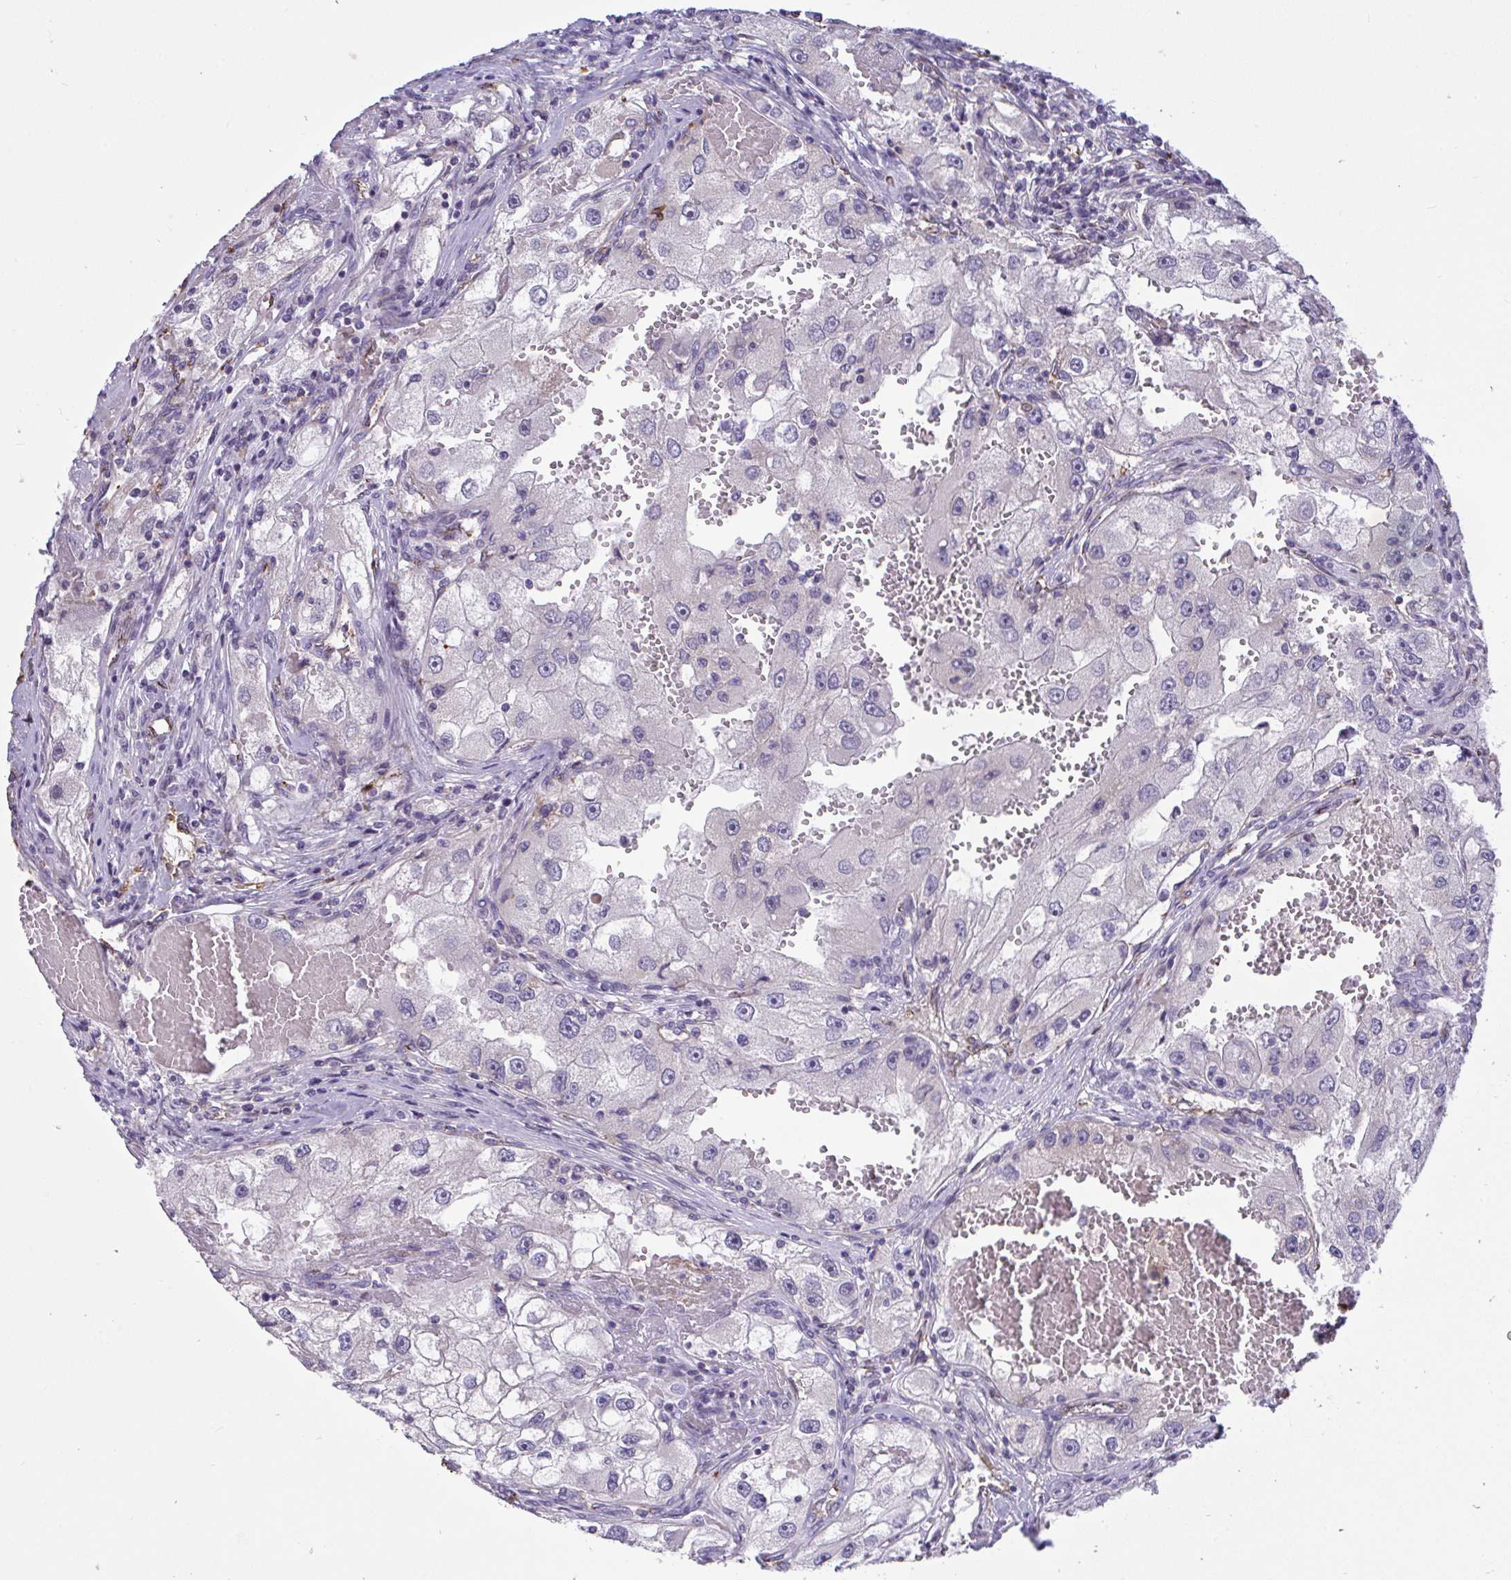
{"staining": {"intensity": "negative", "quantity": "none", "location": "none"}, "tissue": "renal cancer", "cell_type": "Tumor cells", "image_type": "cancer", "snomed": [{"axis": "morphology", "description": "Adenocarcinoma, NOS"}, {"axis": "topography", "description": "Kidney"}], "caption": "This is a photomicrograph of IHC staining of renal cancer, which shows no positivity in tumor cells.", "gene": "SEMA6B", "patient": {"sex": "male", "age": 63}}